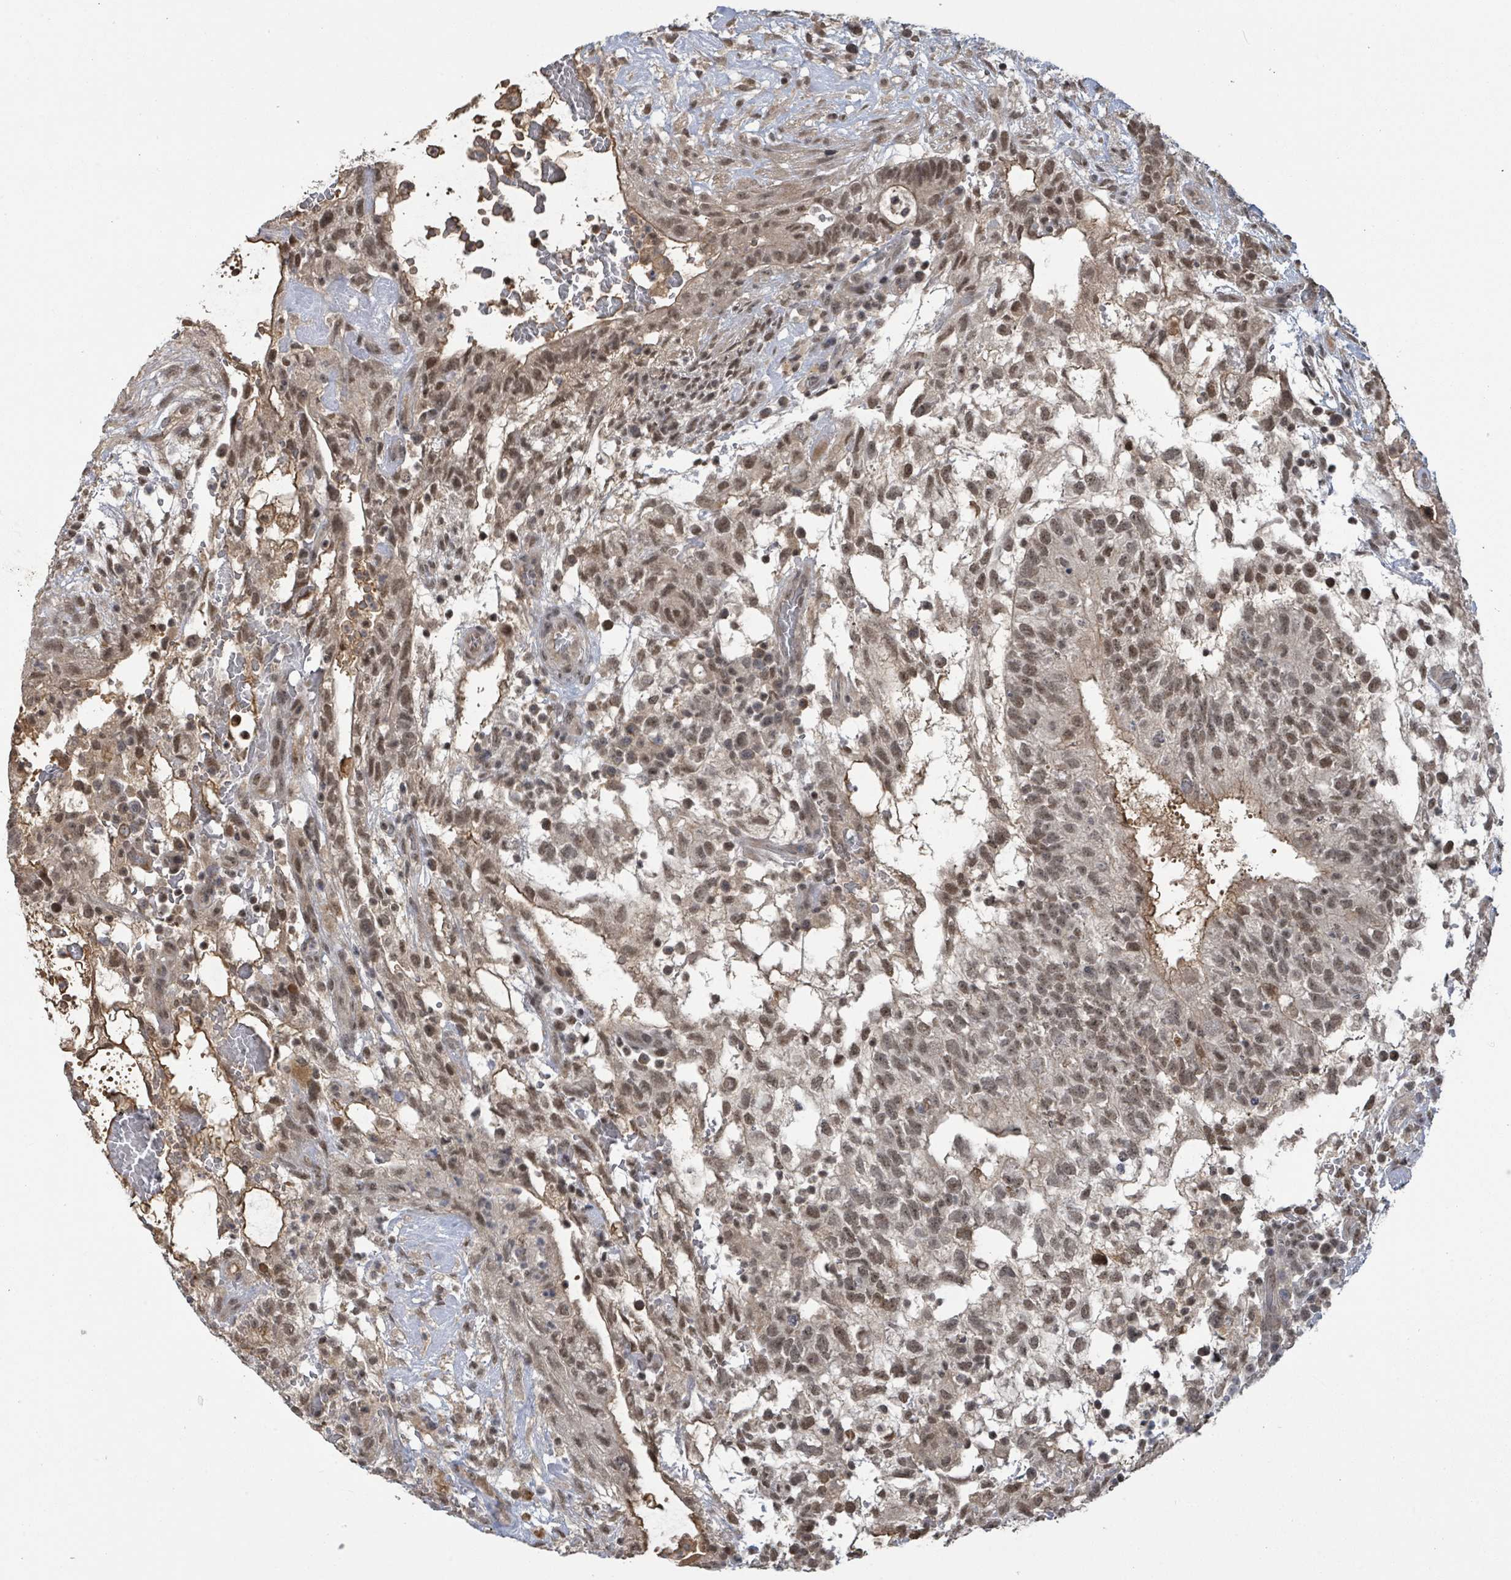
{"staining": {"intensity": "moderate", "quantity": ">75%", "location": "nuclear"}, "tissue": "testis cancer", "cell_type": "Tumor cells", "image_type": "cancer", "snomed": [{"axis": "morphology", "description": "Normal tissue, NOS"}, {"axis": "morphology", "description": "Carcinoma, Embryonal, NOS"}, {"axis": "topography", "description": "Testis"}], "caption": "Tumor cells display moderate nuclear expression in approximately >75% of cells in embryonal carcinoma (testis).", "gene": "ZBTB14", "patient": {"sex": "male", "age": 32}}